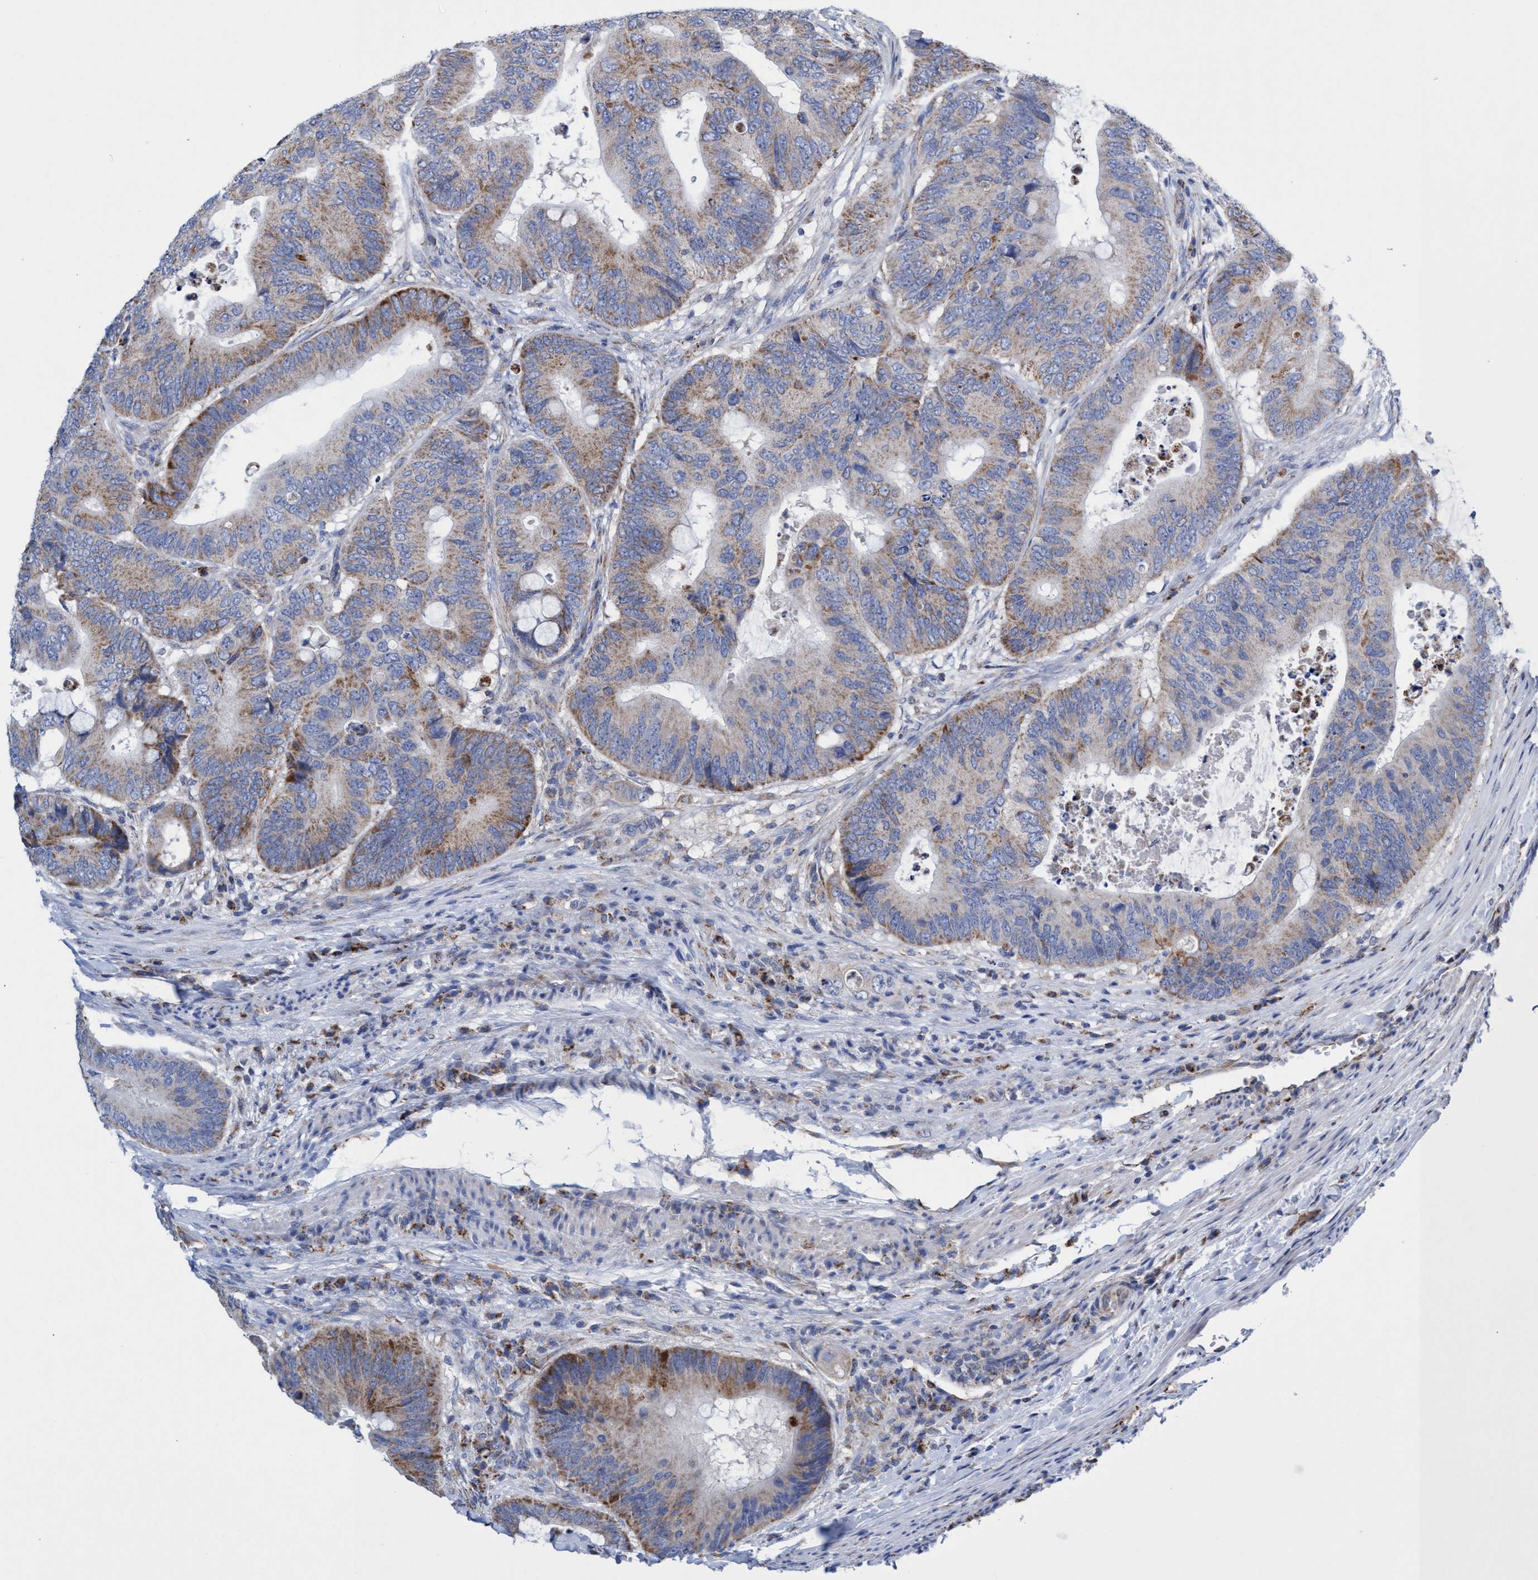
{"staining": {"intensity": "moderate", "quantity": "25%-75%", "location": "cytoplasmic/membranous"}, "tissue": "colorectal cancer", "cell_type": "Tumor cells", "image_type": "cancer", "snomed": [{"axis": "morphology", "description": "Adenocarcinoma, NOS"}, {"axis": "topography", "description": "Colon"}], "caption": "Protein expression analysis of colorectal cancer reveals moderate cytoplasmic/membranous staining in approximately 25%-75% of tumor cells.", "gene": "ZNF750", "patient": {"sex": "male", "age": 71}}